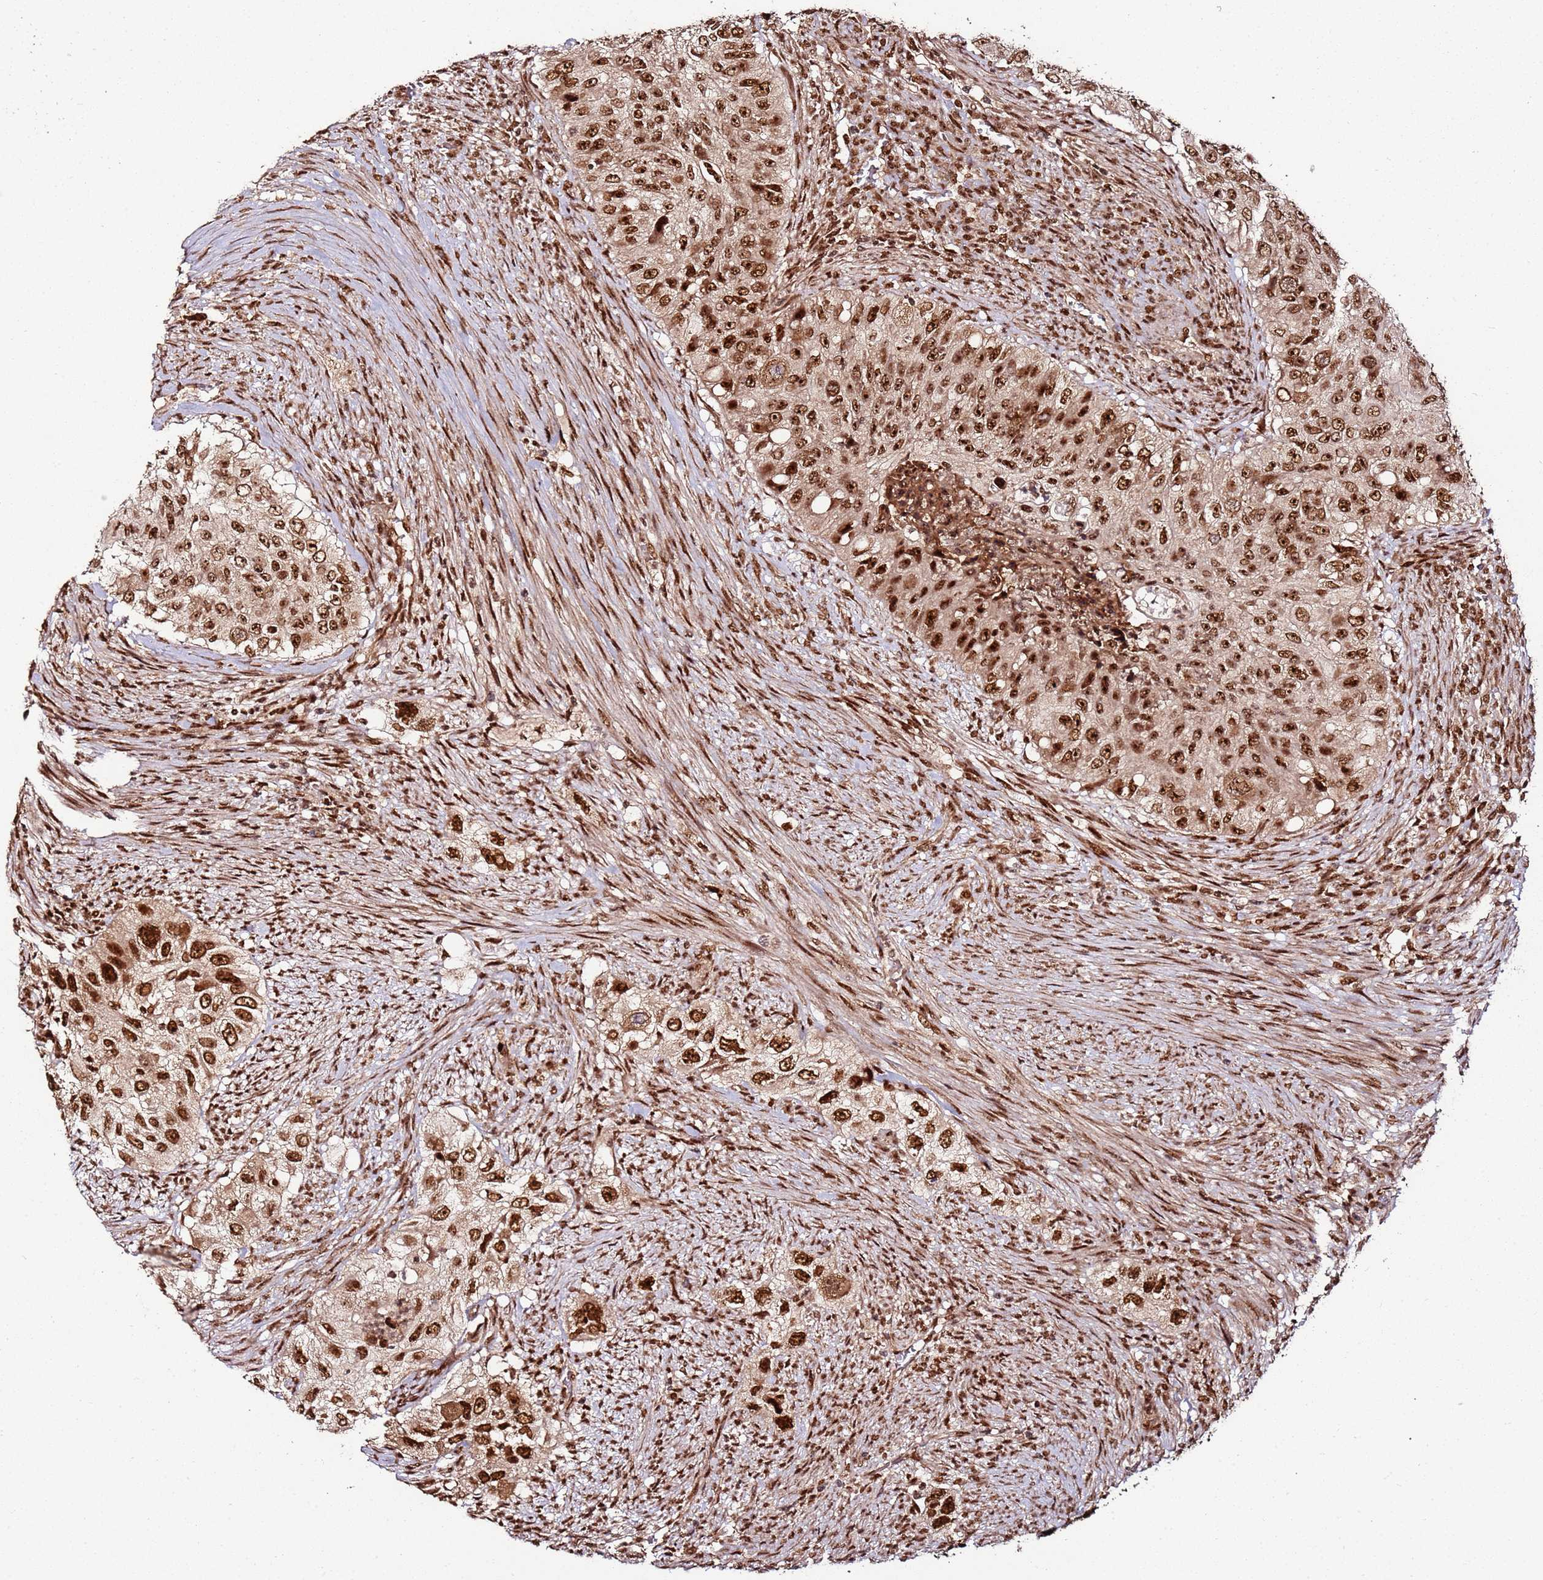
{"staining": {"intensity": "strong", "quantity": ">75%", "location": "nuclear"}, "tissue": "urothelial cancer", "cell_type": "Tumor cells", "image_type": "cancer", "snomed": [{"axis": "morphology", "description": "Urothelial carcinoma, High grade"}, {"axis": "topography", "description": "Urinary bladder"}], "caption": "DAB immunohistochemical staining of urothelial cancer exhibits strong nuclear protein expression in about >75% of tumor cells. (Brightfield microscopy of DAB IHC at high magnification).", "gene": "XRN2", "patient": {"sex": "female", "age": 60}}